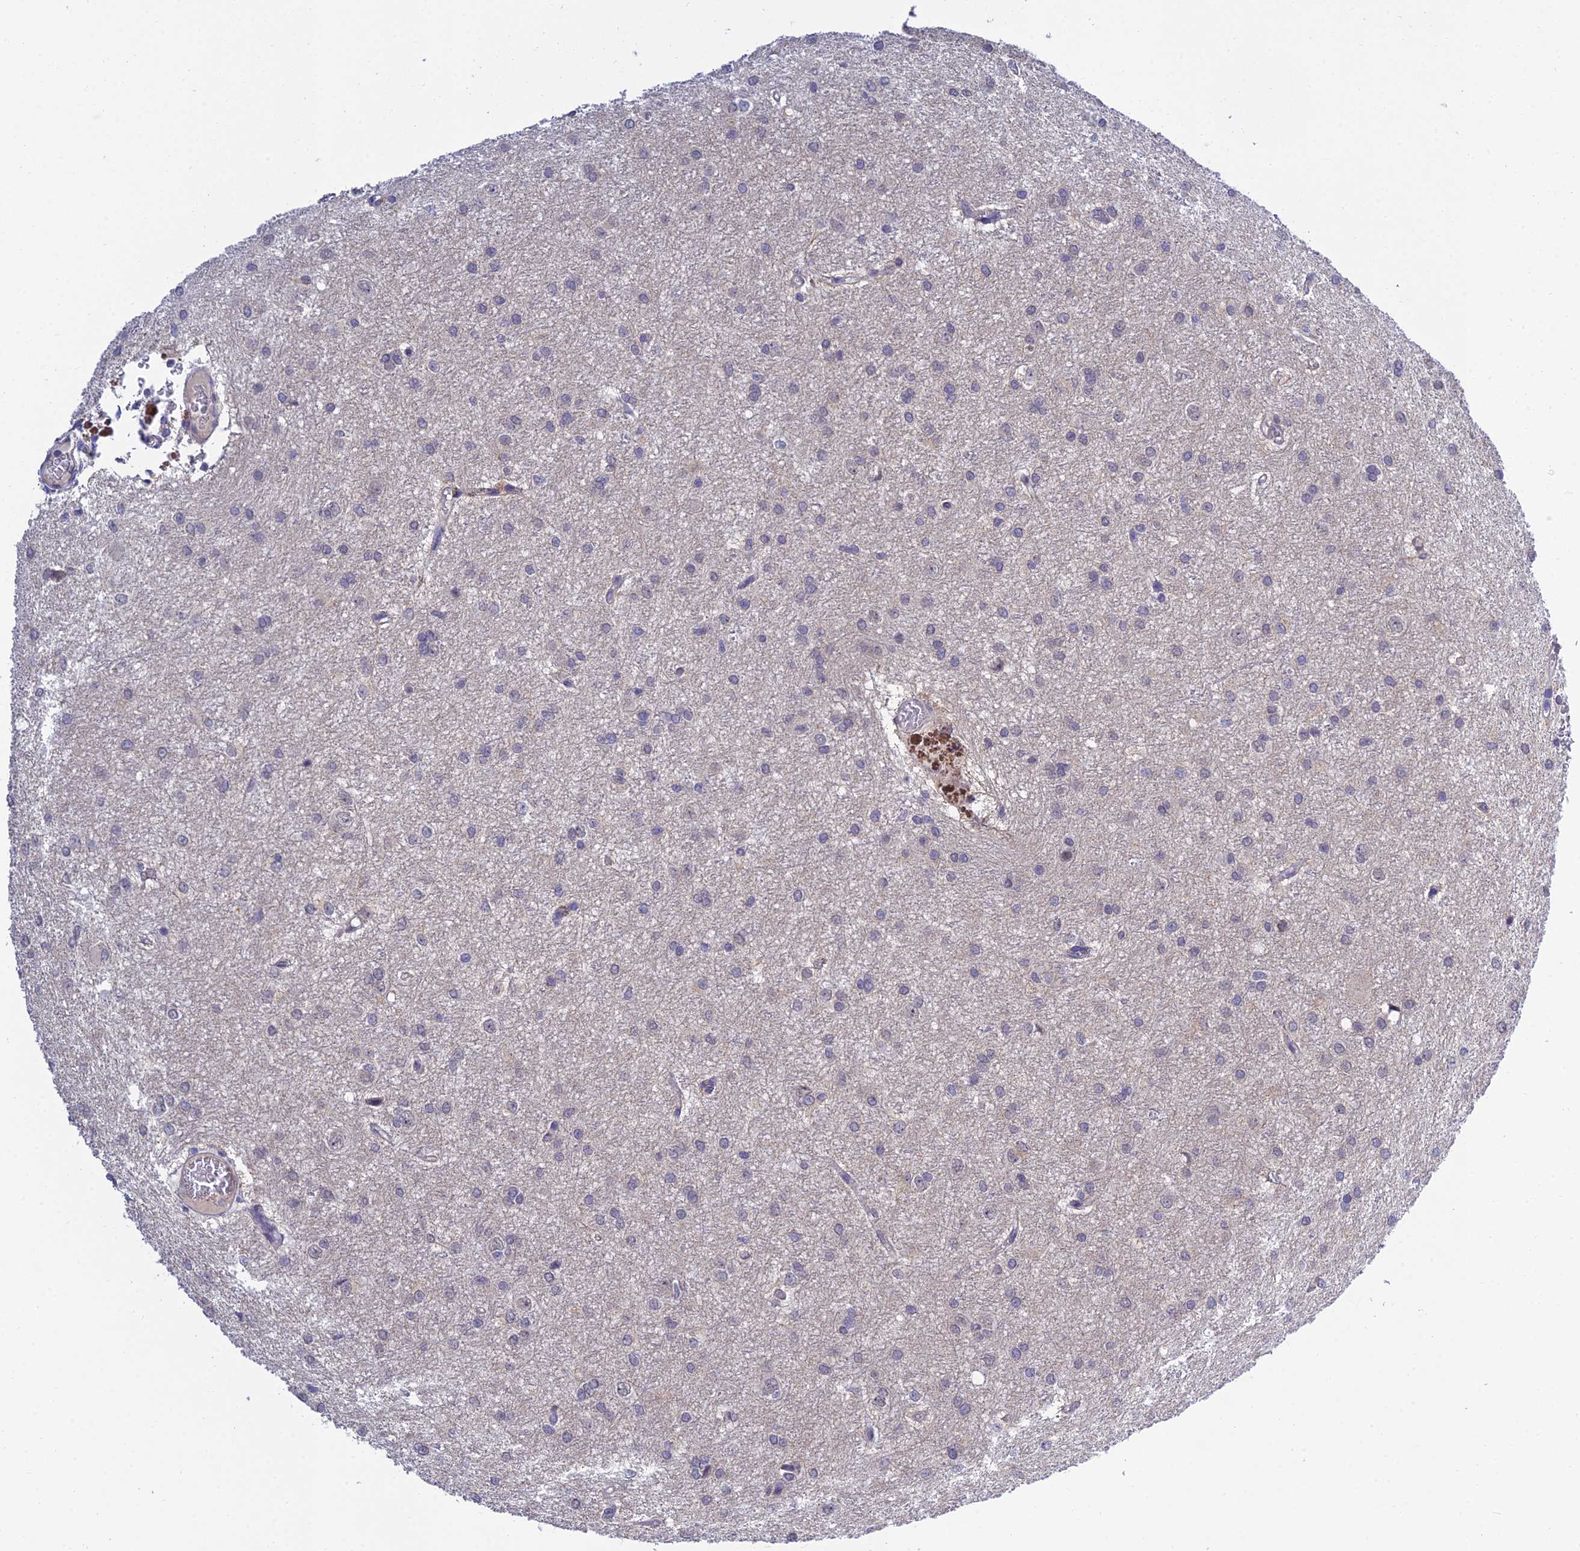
{"staining": {"intensity": "negative", "quantity": "none", "location": "none"}, "tissue": "glioma", "cell_type": "Tumor cells", "image_type": "cancer", "snomed": [{"axis": "morphology", "description": "Glioma, malignant, High grade"}, {"axis": "topography", "description": "Brain"}], "caption": "Immunohistochemical staining of high-grade glioma (malignant) displays no significant staining in tumor cells.", "gene": "HOXB1", "patient": {"sex": "female", "age": 50}}